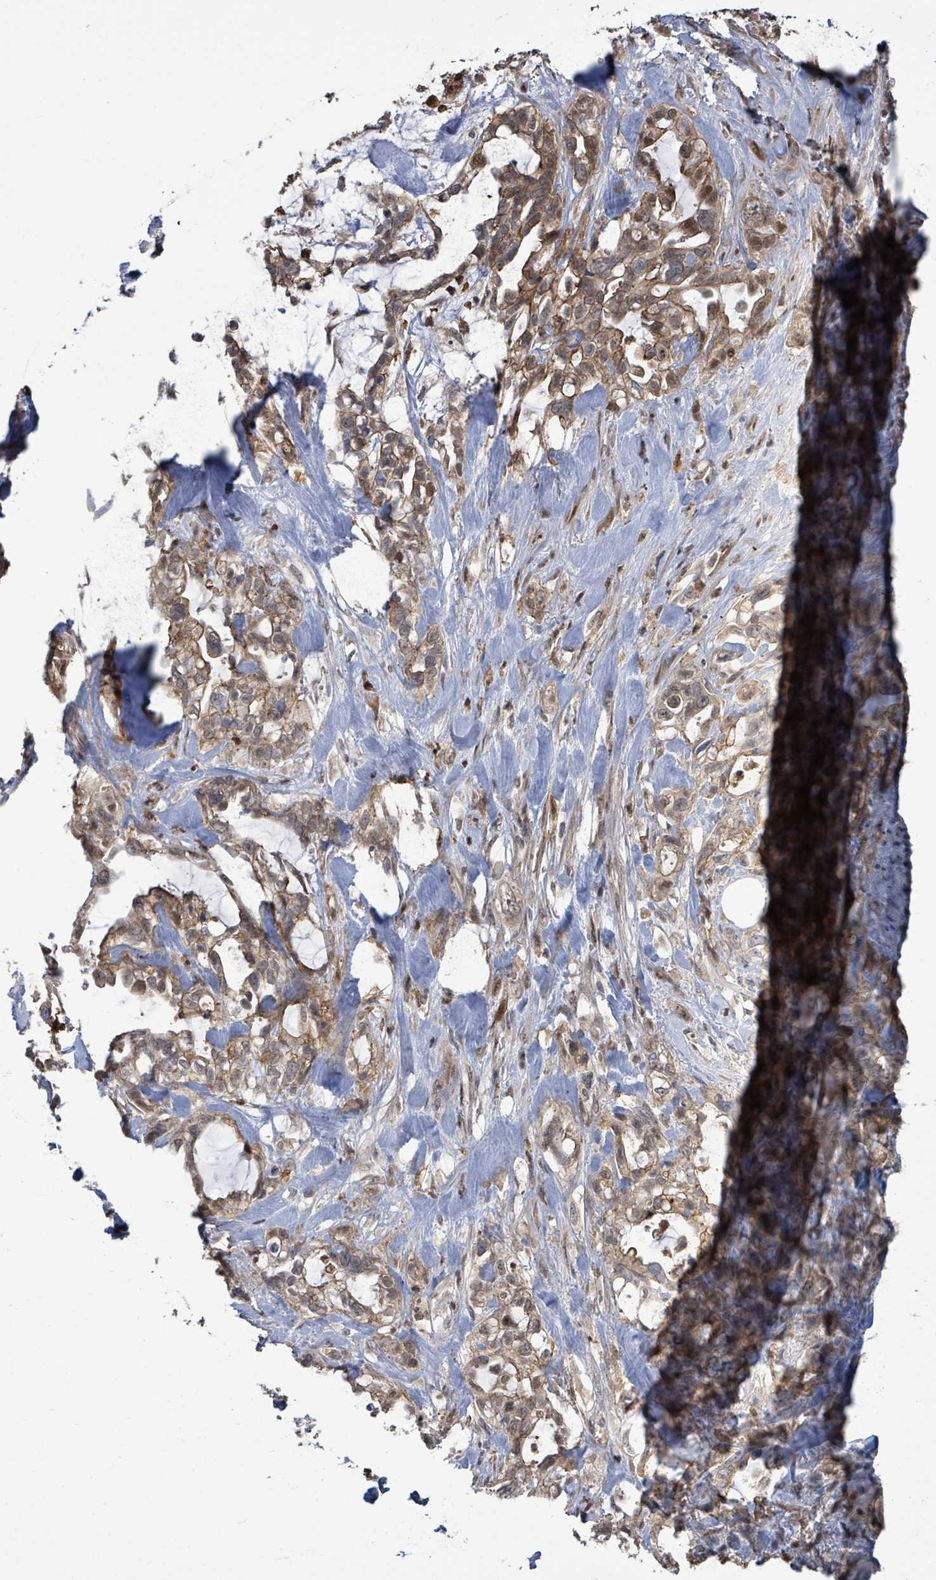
{"staining": {"intensity": "moderate", "quantity": ">75%", "location": "cytoplasmic/membranous,nuclear"}, "tissue": "pancreatic cancer", "cell_type": "Tumor cells", "image_type": "cancer", "snomed": [{"axis": "morphology", "description": "Adenocarcinoma, NOS"}, {"axis": "topography", "description": "Pancreas"}], "caption": "Protein analysis of pancreatic cancer (adenocarcinoma) tissue shows moderate cytoplasmic/membranous and nuclear staining in approximately >75% of tumor cells. (DAB = brown stain, brightfield microscopy at high magnification).", "gene": "COQ6", "patient": {"sex": "female", "age": 61}}